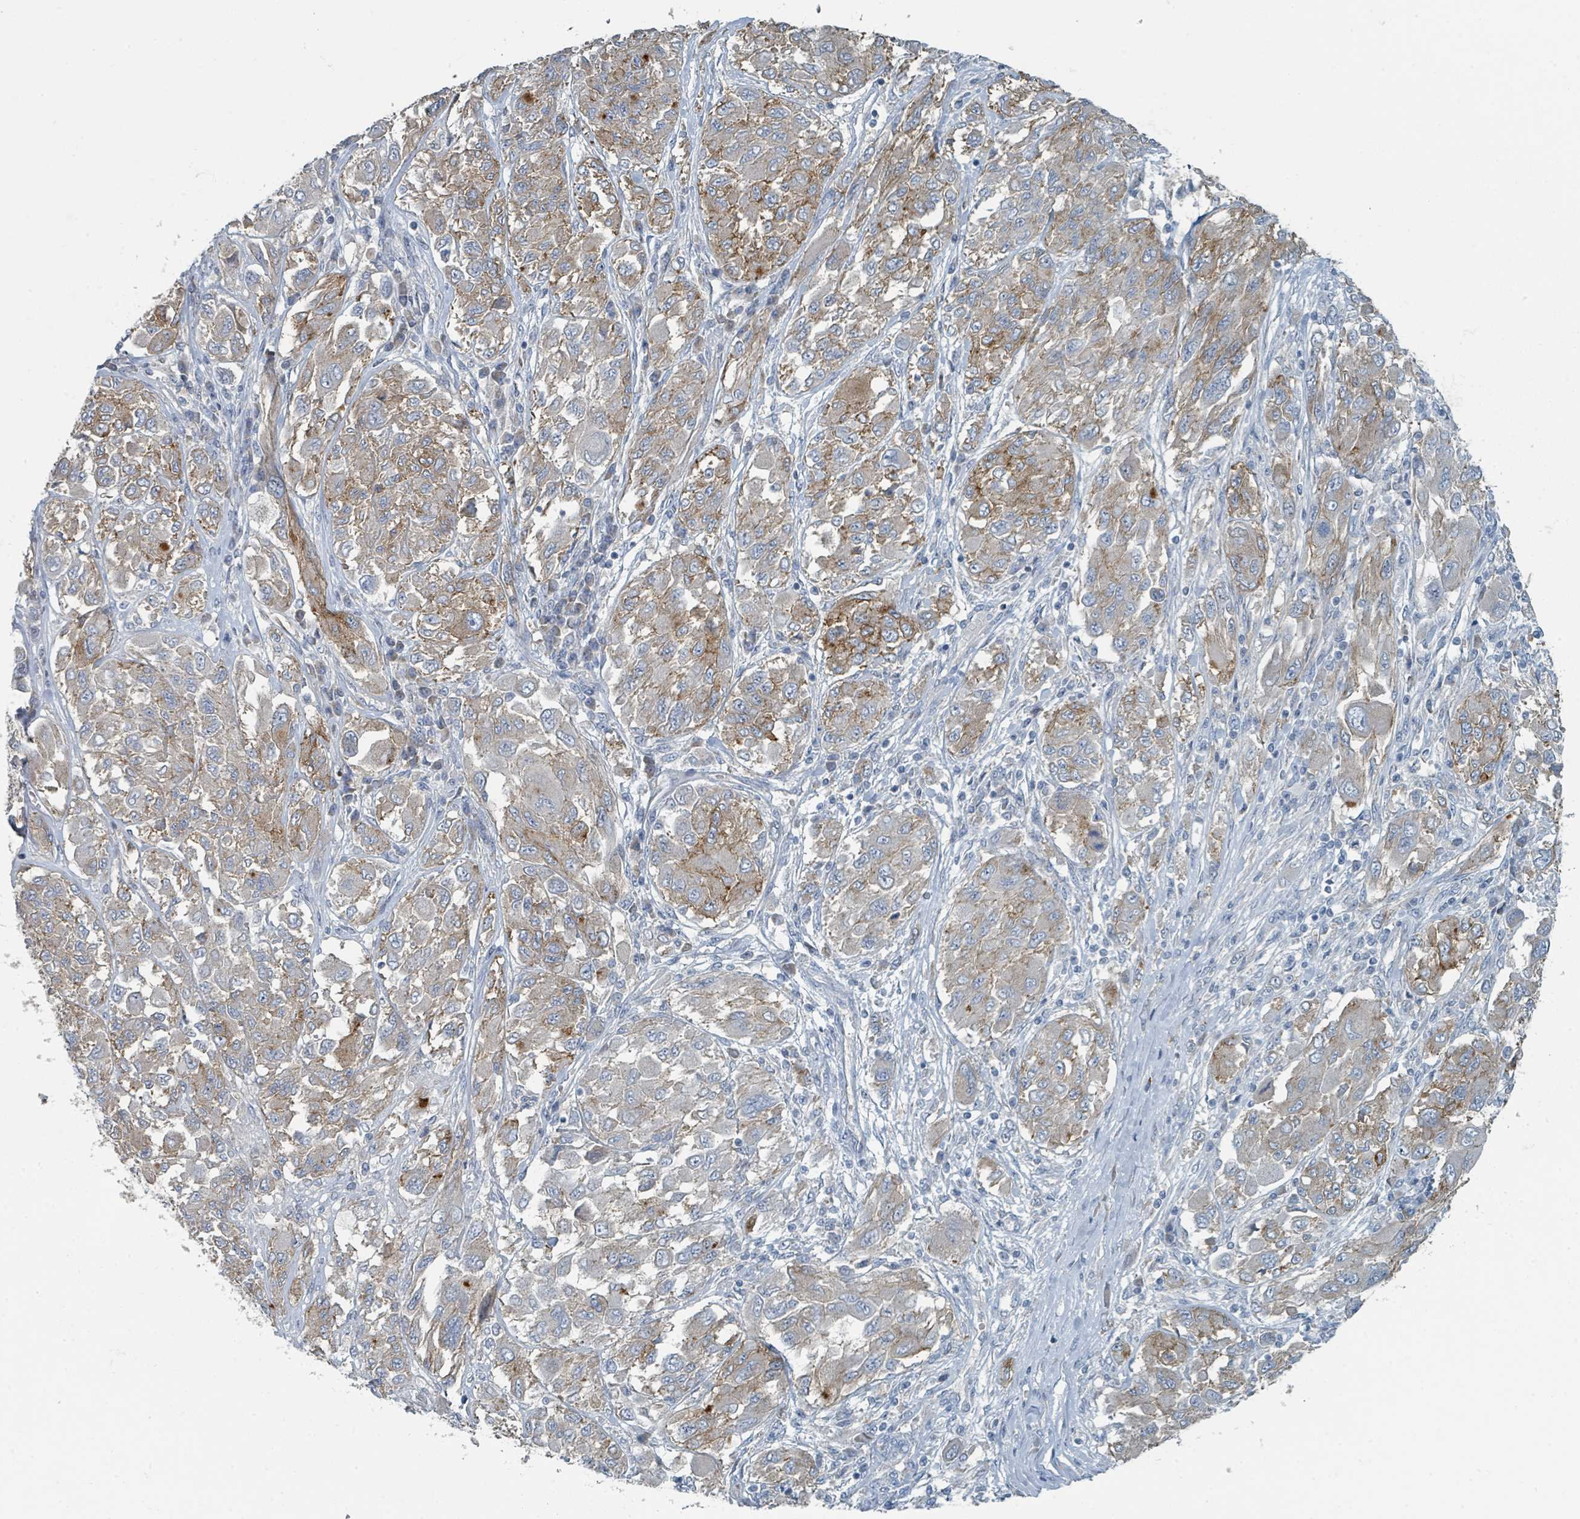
{"staining": {"intensity": "moderate", "quantity": "25%-75%", "location": "cytoplasmic/membranous"}, "tissue": "melanoma", "cell_type": "Tumor cells", "image_type": "cancer", "snomed": [{"axis": "morphology", "description": "Malignant melanoma, NOS"}, {"axis": "topography", "description": "Skin"}], "caption": "IHC staining of malignant melanoma, which displays medium levels of moderate cytoplasmic/membranous staining in approximately 25%-75% of tumor cells indicating moderate cytoplasmic/membranous protein expression. The staining was performed using DAB (3,3'-diaminobenzidine) (brown) for protein detection and nuclei were counterstained in hematoxylin (blue).", "gene": "RASA4", "patient": {"sex": "female", "age": 91}}